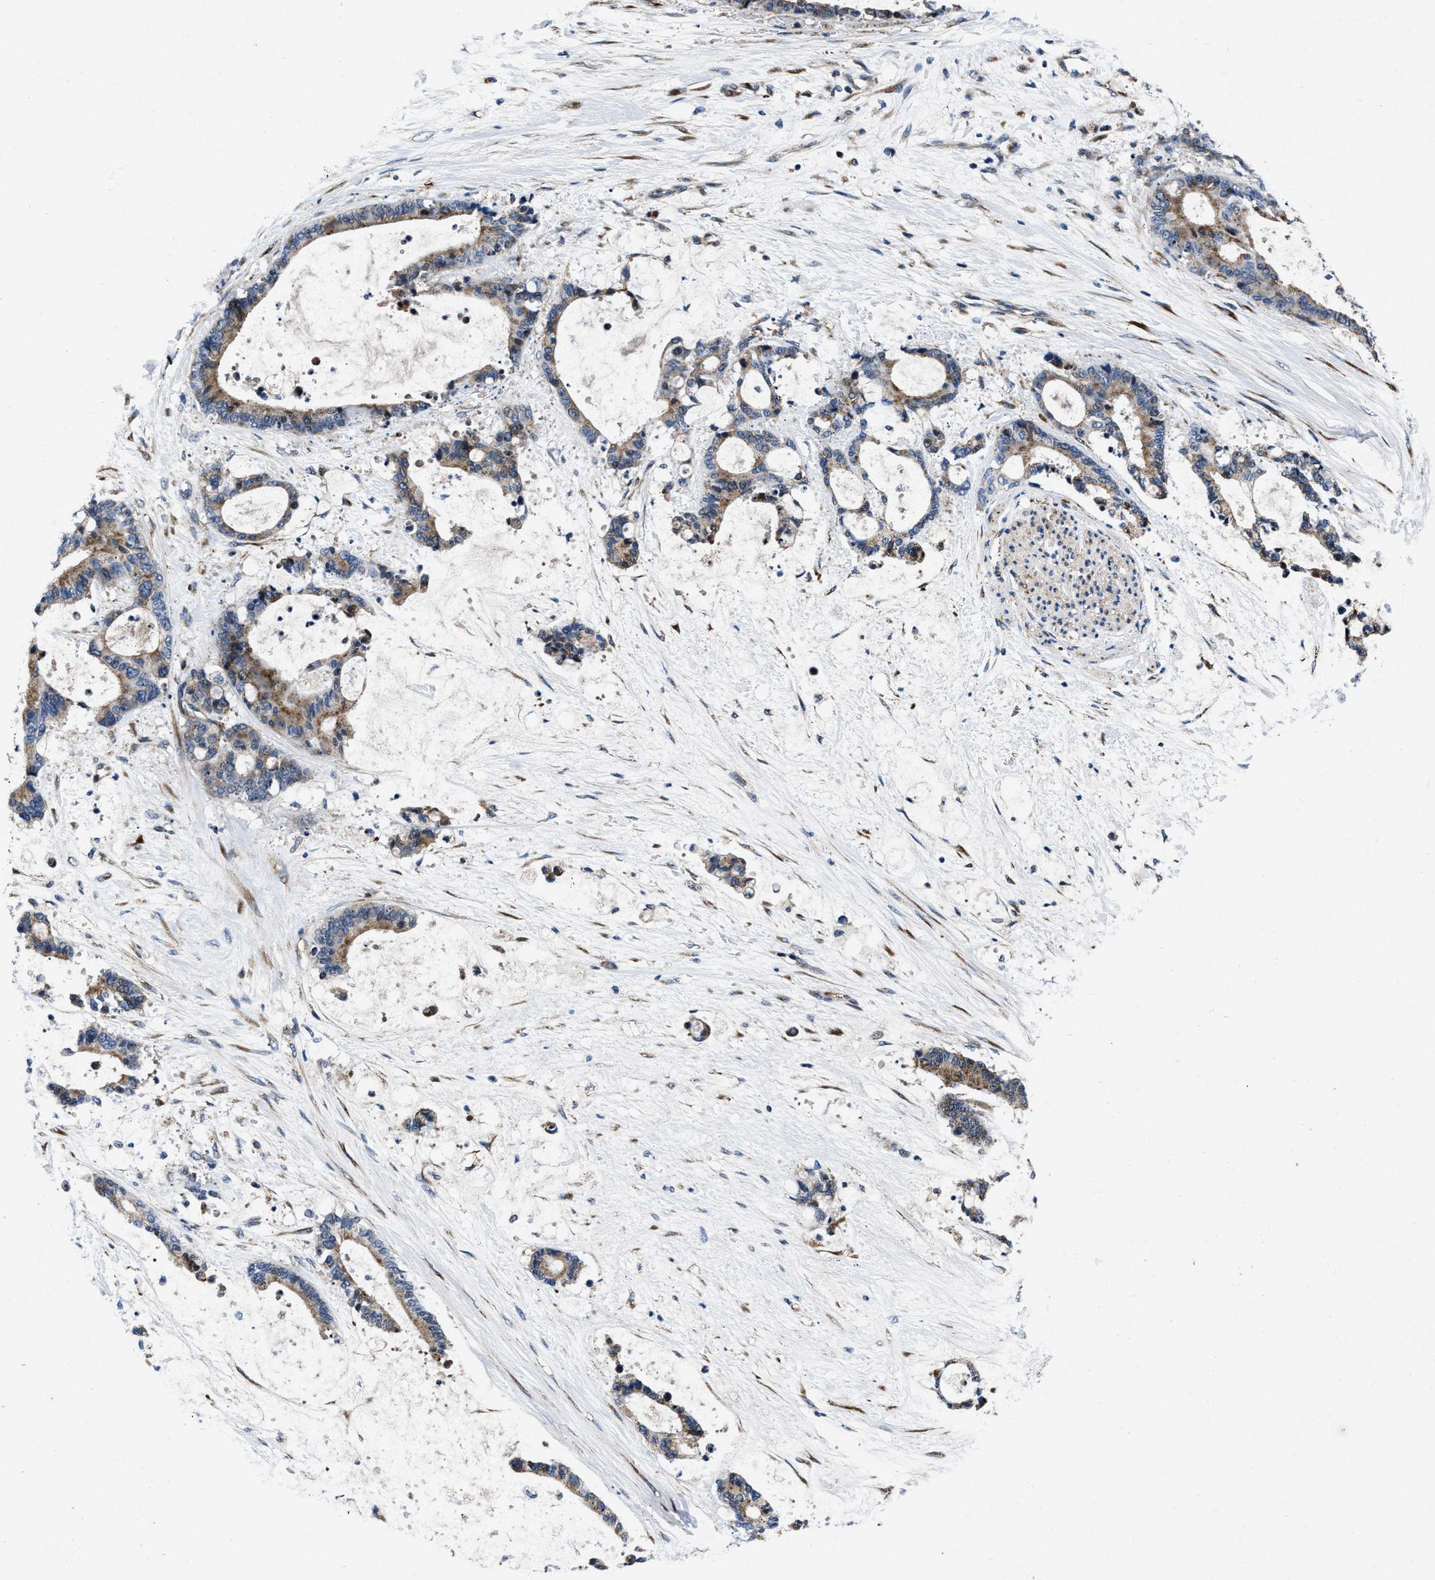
{"staining": {"intensity": "moderate", "quantity": ">75%", "location": "cytoplasmic/membranous"}, "tissue": "liver cancer", "cell_type": "Tumor cells", "image_type": "cancer", "snomed": [{"axis": "morphology", "description": "Normal tissue, NOS"}, {"axis": "morphology", "description": "Cholangiocarcinoma"}, {"axis": "topography", "description": "Liver"}, {"axis": "topography", "description": "Peripheral nerve tissue"}], "caption": "Immunohistochemistry micrograph of human liver cholangiocarcinoma stained for a protein (brown), which demonstrates medium levels of moderate cytoplasmic/membranous expression in about >75% of tumor cells.", "gene": "C2orf66", "patient": {"sex": "female", "age": 73}}